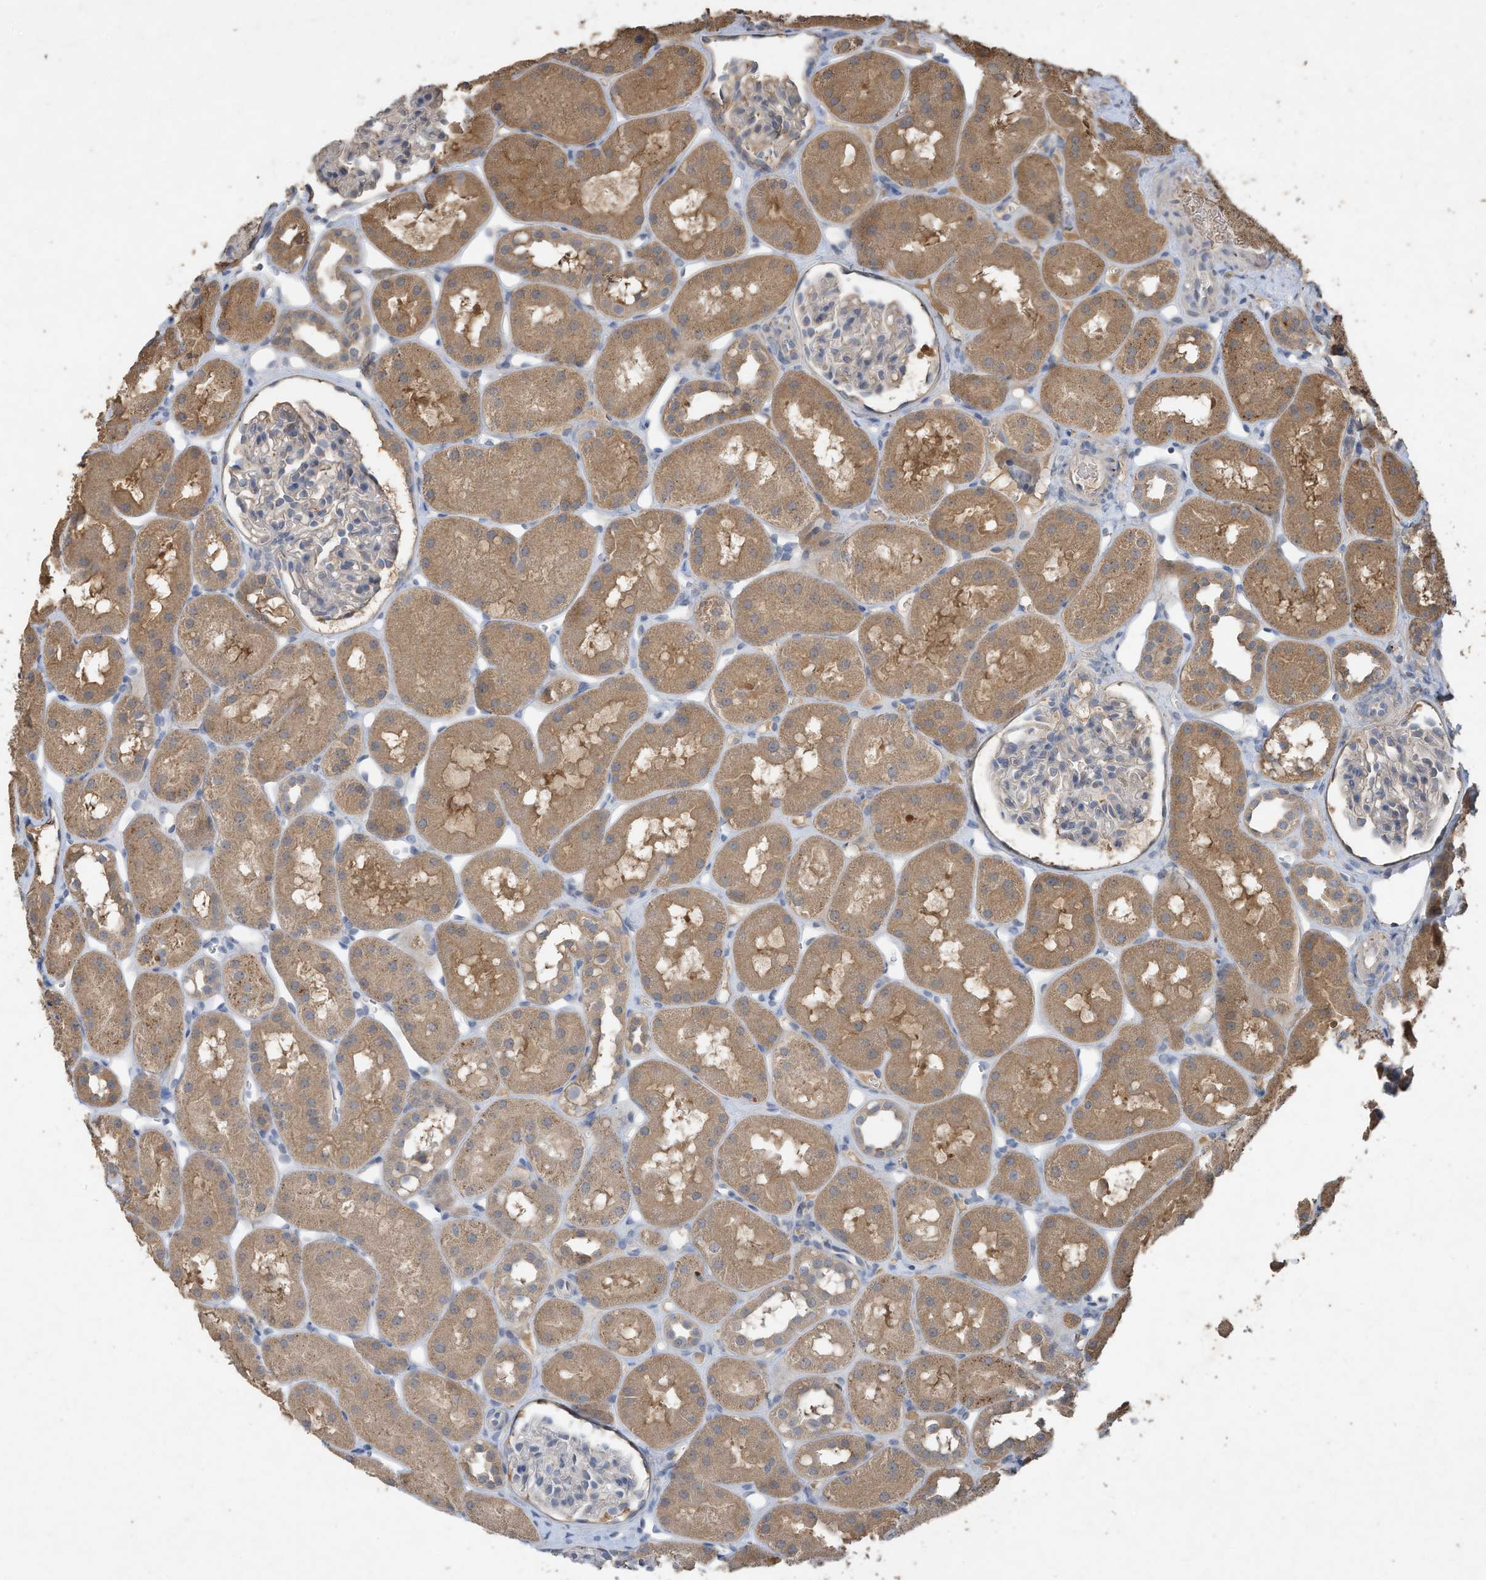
{"staining": {"intensity": "negative", "quantity": "none", "location": "none"}, "tissue": "kidney", "cell_type": "Cells in glomeruli", "image_type": "normal", "snomed": [{"axis": "morphology", "description": "Normal tissue, NOS"}, {"axis": "topography", "description": "Kidney"}], "caption": "IHC photomicrograph of unremarkable human kidney stained for a protein (brown), which reveals no expression in cells in glomeruli.", "gene": "CAPN13", "patient": {"sex": "male", "age": 16}}